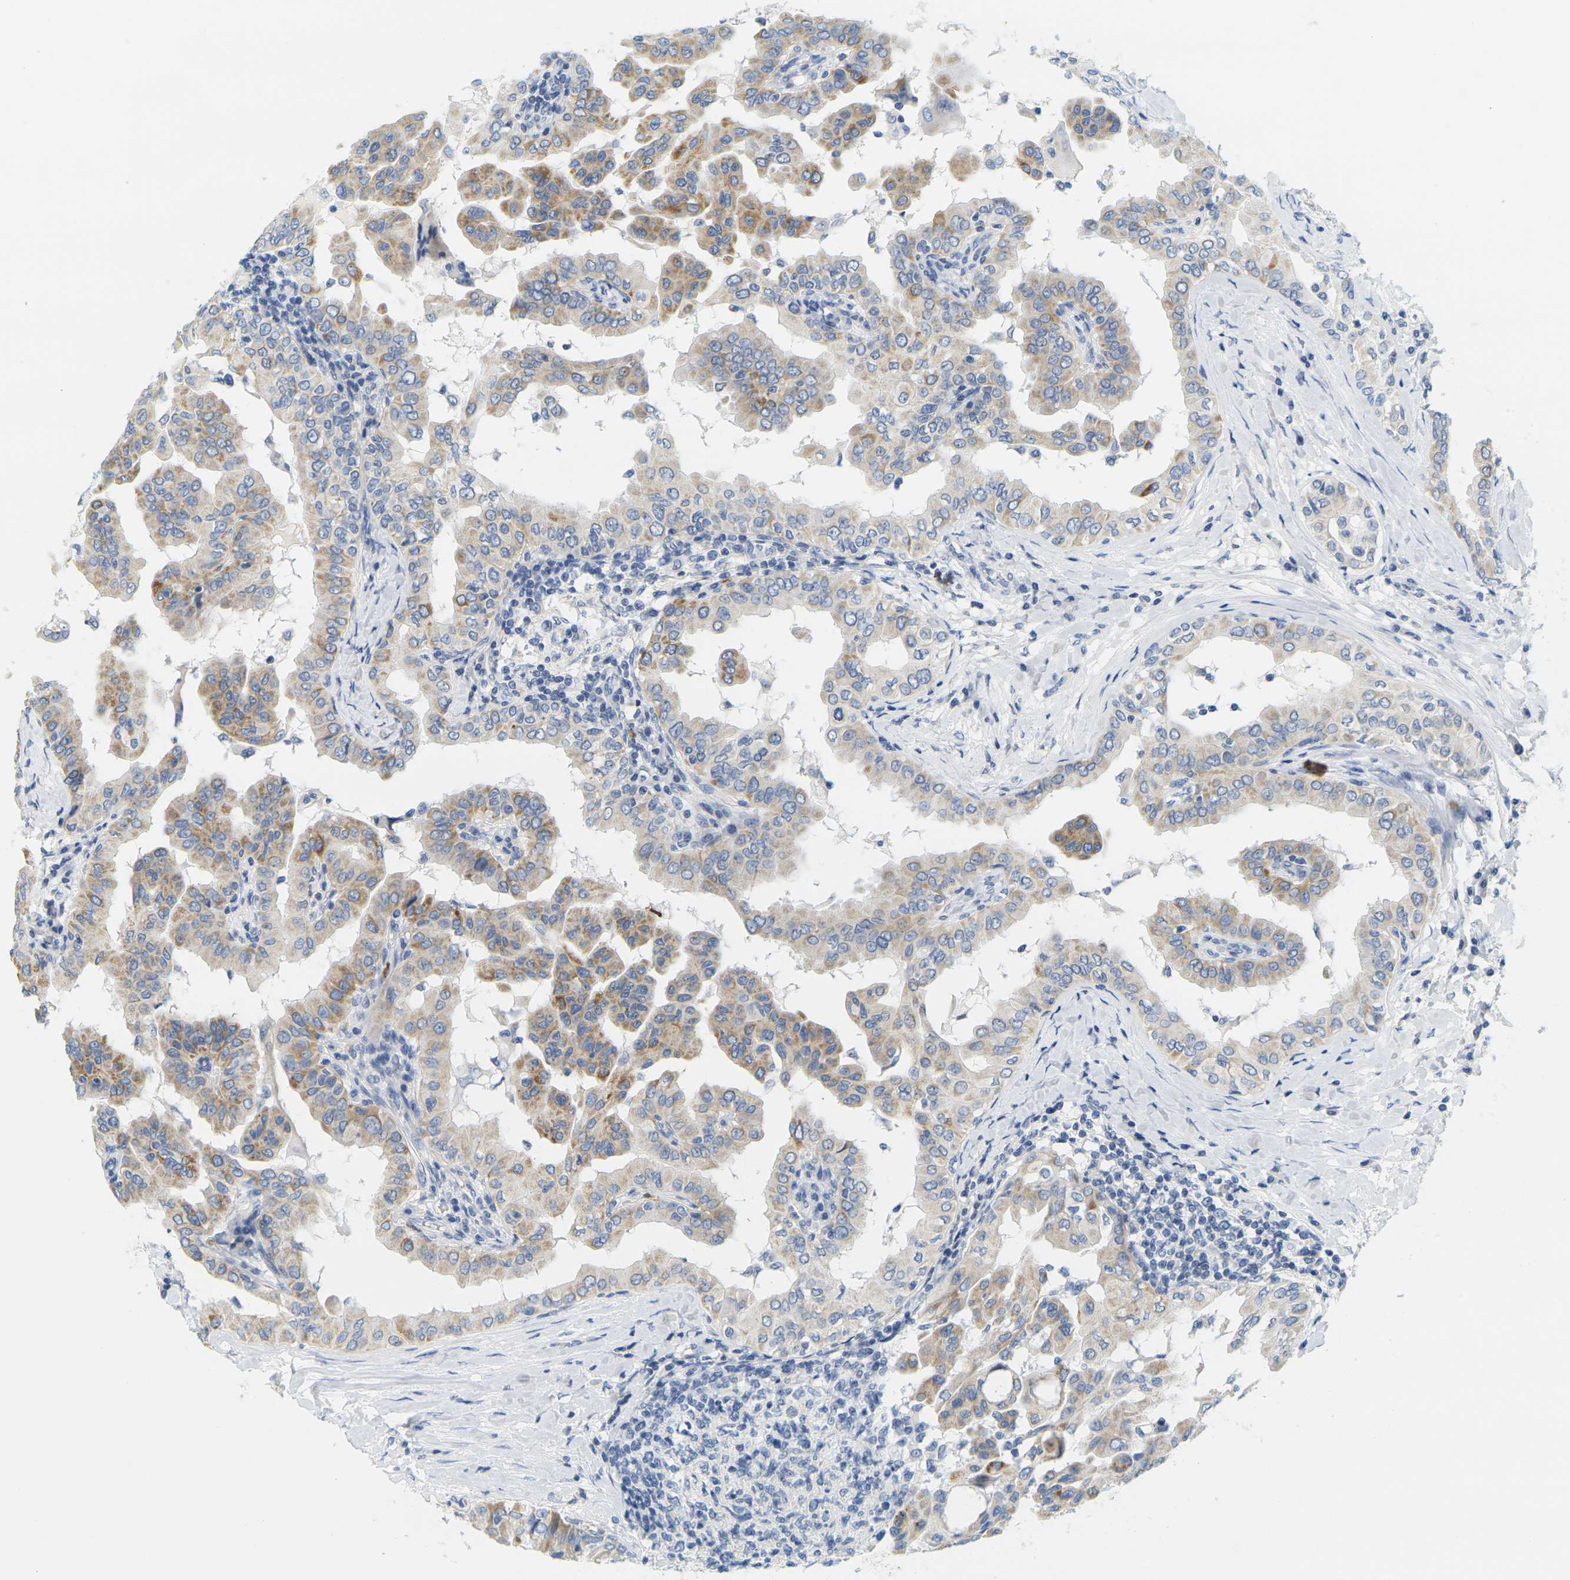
{"staining": {"intensity": "moderate", "quantity": "<25%", "location": "cytoplasmic/membranous"}, "tissue": "thyroid cancer", "cell_type": "Tumor cells", "image_type": "cancer", "snomed": [{"axis": "morphology", "description": "Papillary adenocarcinoma, NOS"}, {"axis": "topography", "description": "Thyroid gland"}], "caption": "Human thyroid cancer (papillary adenocarcinoma) stained with a protein marker exhibits moderate staining in tumor cells.", "gene": "KLK5", "patient": {"sex": "male", "age": 33}}